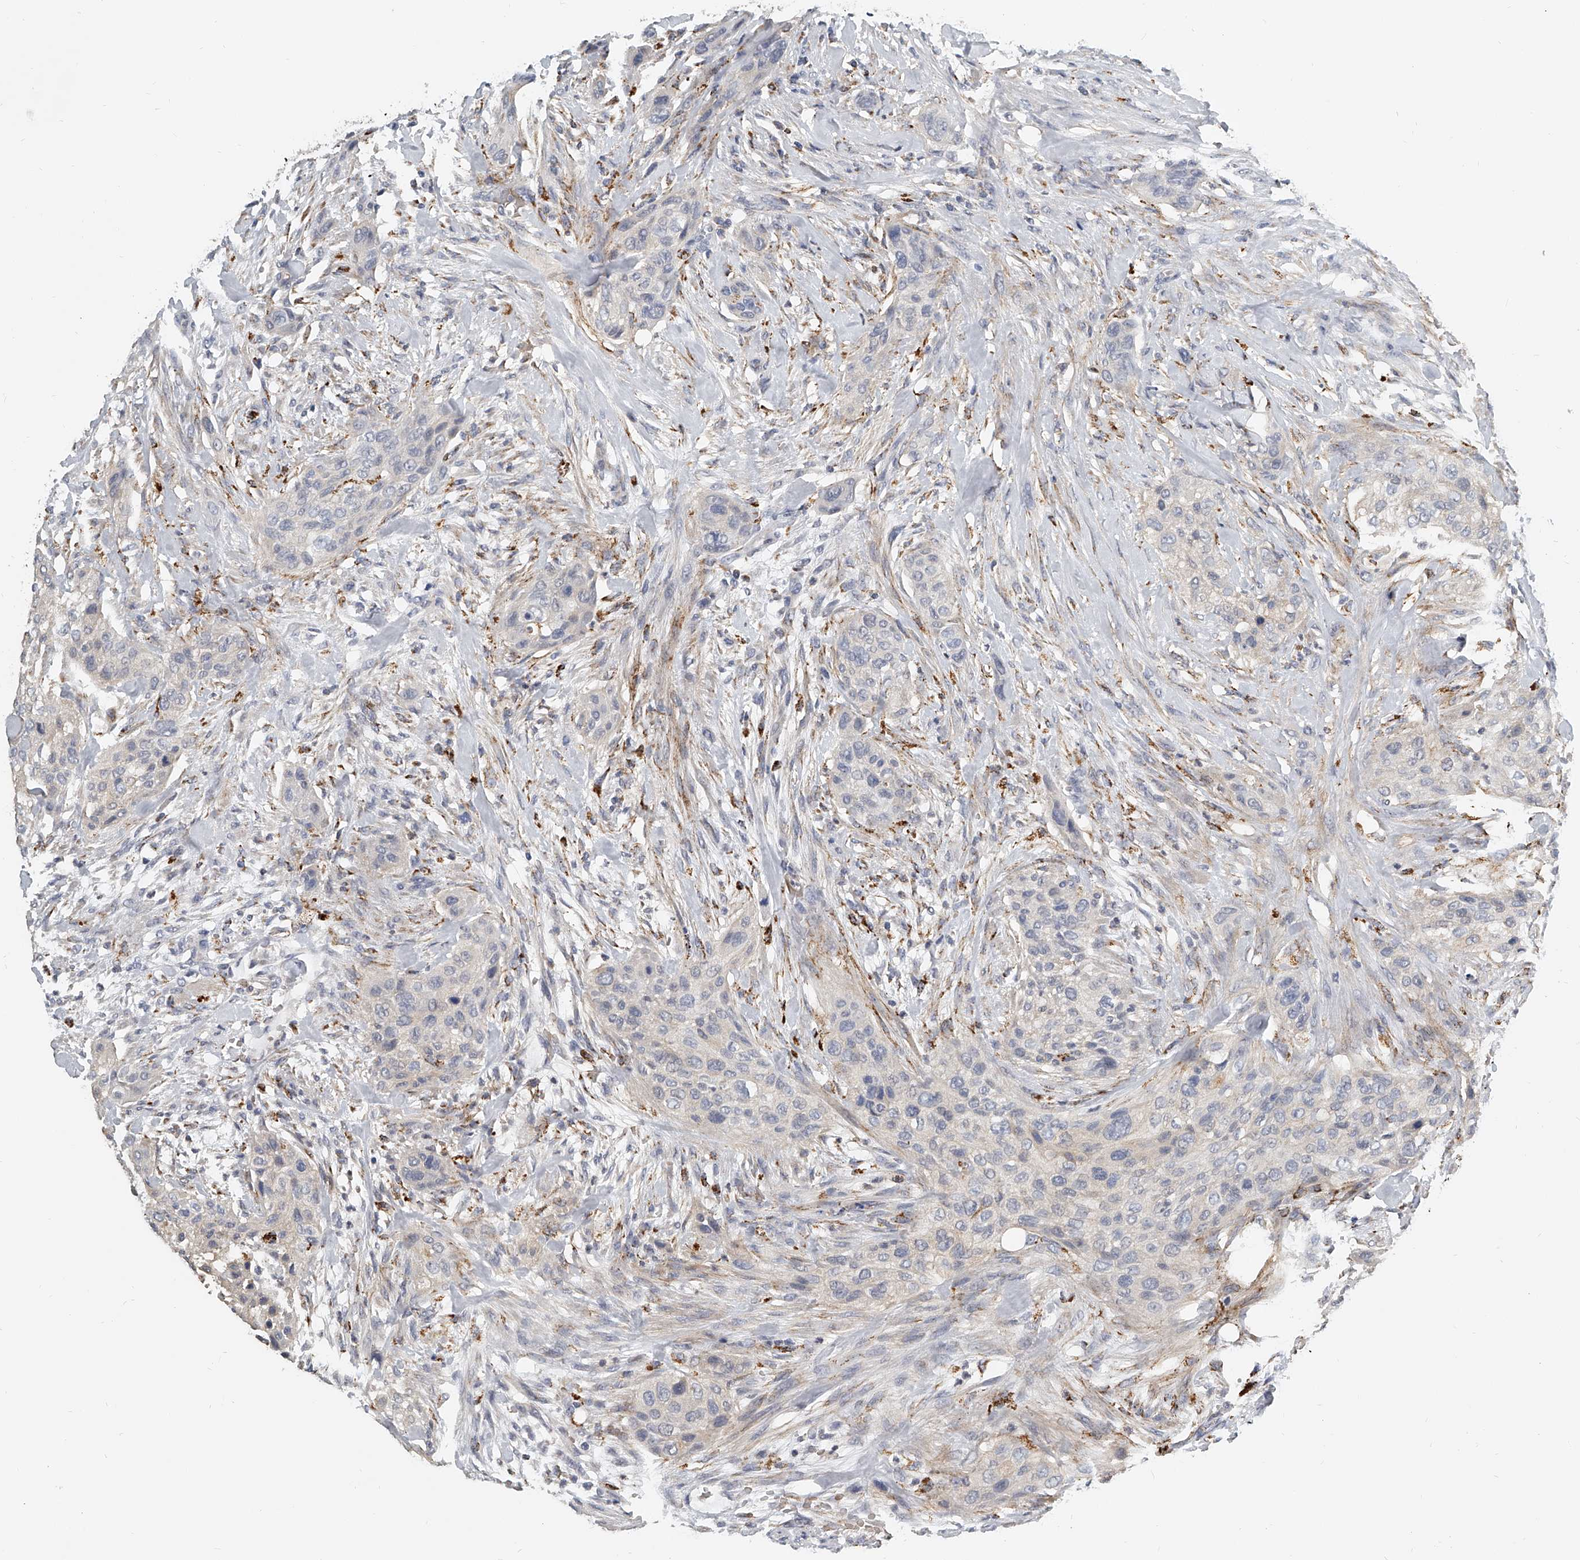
{"staining": {"intensity": "negative", "quantity": "none", "location": "none"}, "tissue": "urothelial cancer", "cell_type": "Tumor cells", "image_type": "cancer", "snomed": [{"axis": "morphology", "description": "Urothelial carcinoma, High grade"}, {"axis": "topography", "description": "Urinary bladder"}], "caption": "Tumor cells are negative for protein expression in human high-grade urothelial carcinoma. Brightfield microscopy of IHC stained with DAB (3,3'-diaminobenzidine) (brown) and hematoxylin (blue), captured at high magnification.", "gene": "KLHL7", "patient": {"sex": "male", "age": 35}}